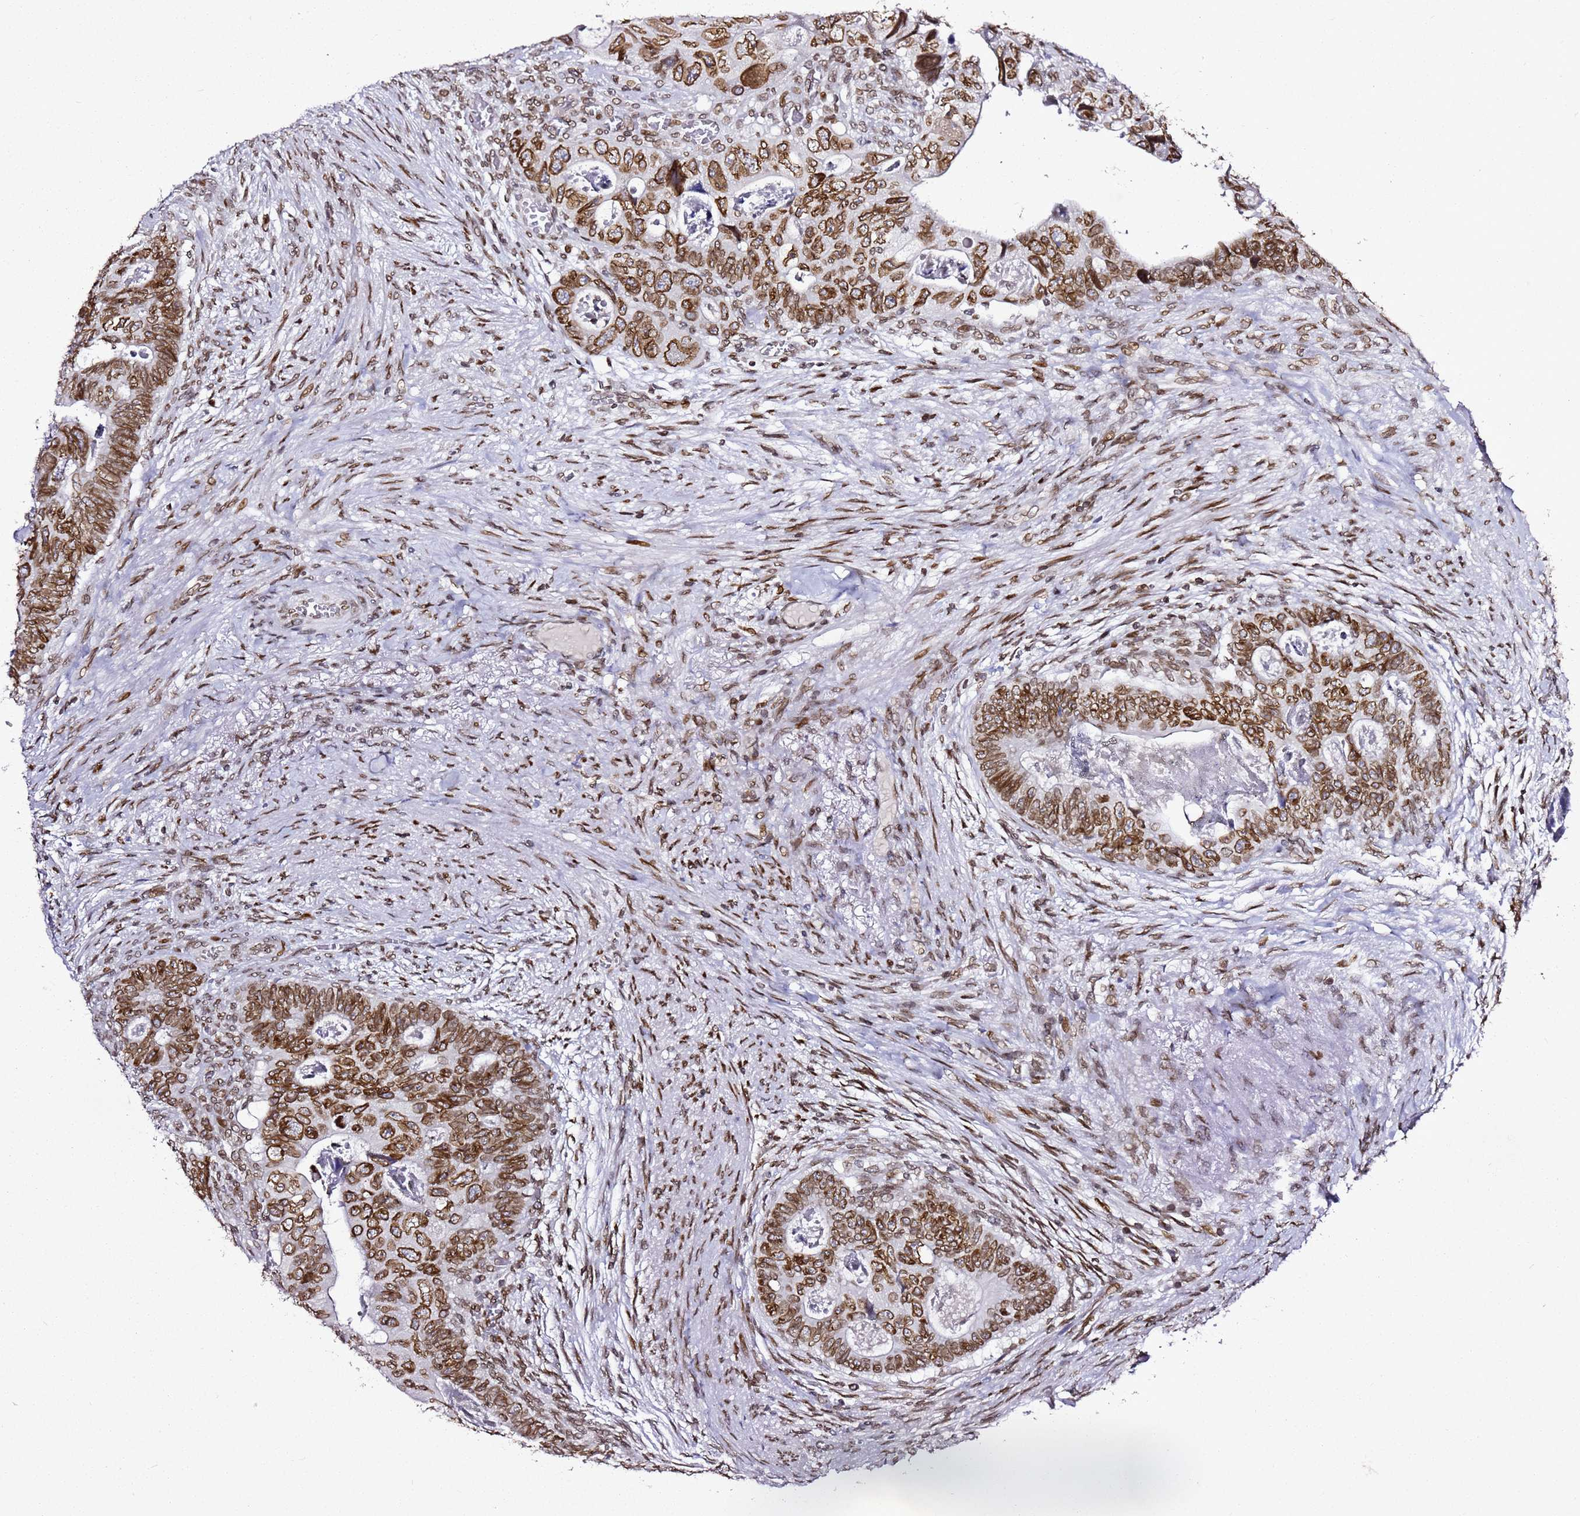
{"staining": {"intensity": "strong", "quantity": ">75%", "location": "cytoplasmic/membranous,nuclear"}, "tissue": "colorectal cancer", "cell_type": "Tumor cells", "image_type": "cancer", "snomed": [{"axis": "morphology", "description": "Adenocarcinoma, NOS"}, {"axis": "topography", "description": "Rectum"}], "caption": "Colorectal cancer (adenocarcinoma) was stained to show a protein in brown. There is high levels of strong cytoplasmic/membranous and nuclear positivity in about >75% of tumor cells.", "gene": "POU6F1", "patient": {"sex": "female", "age": 78}}